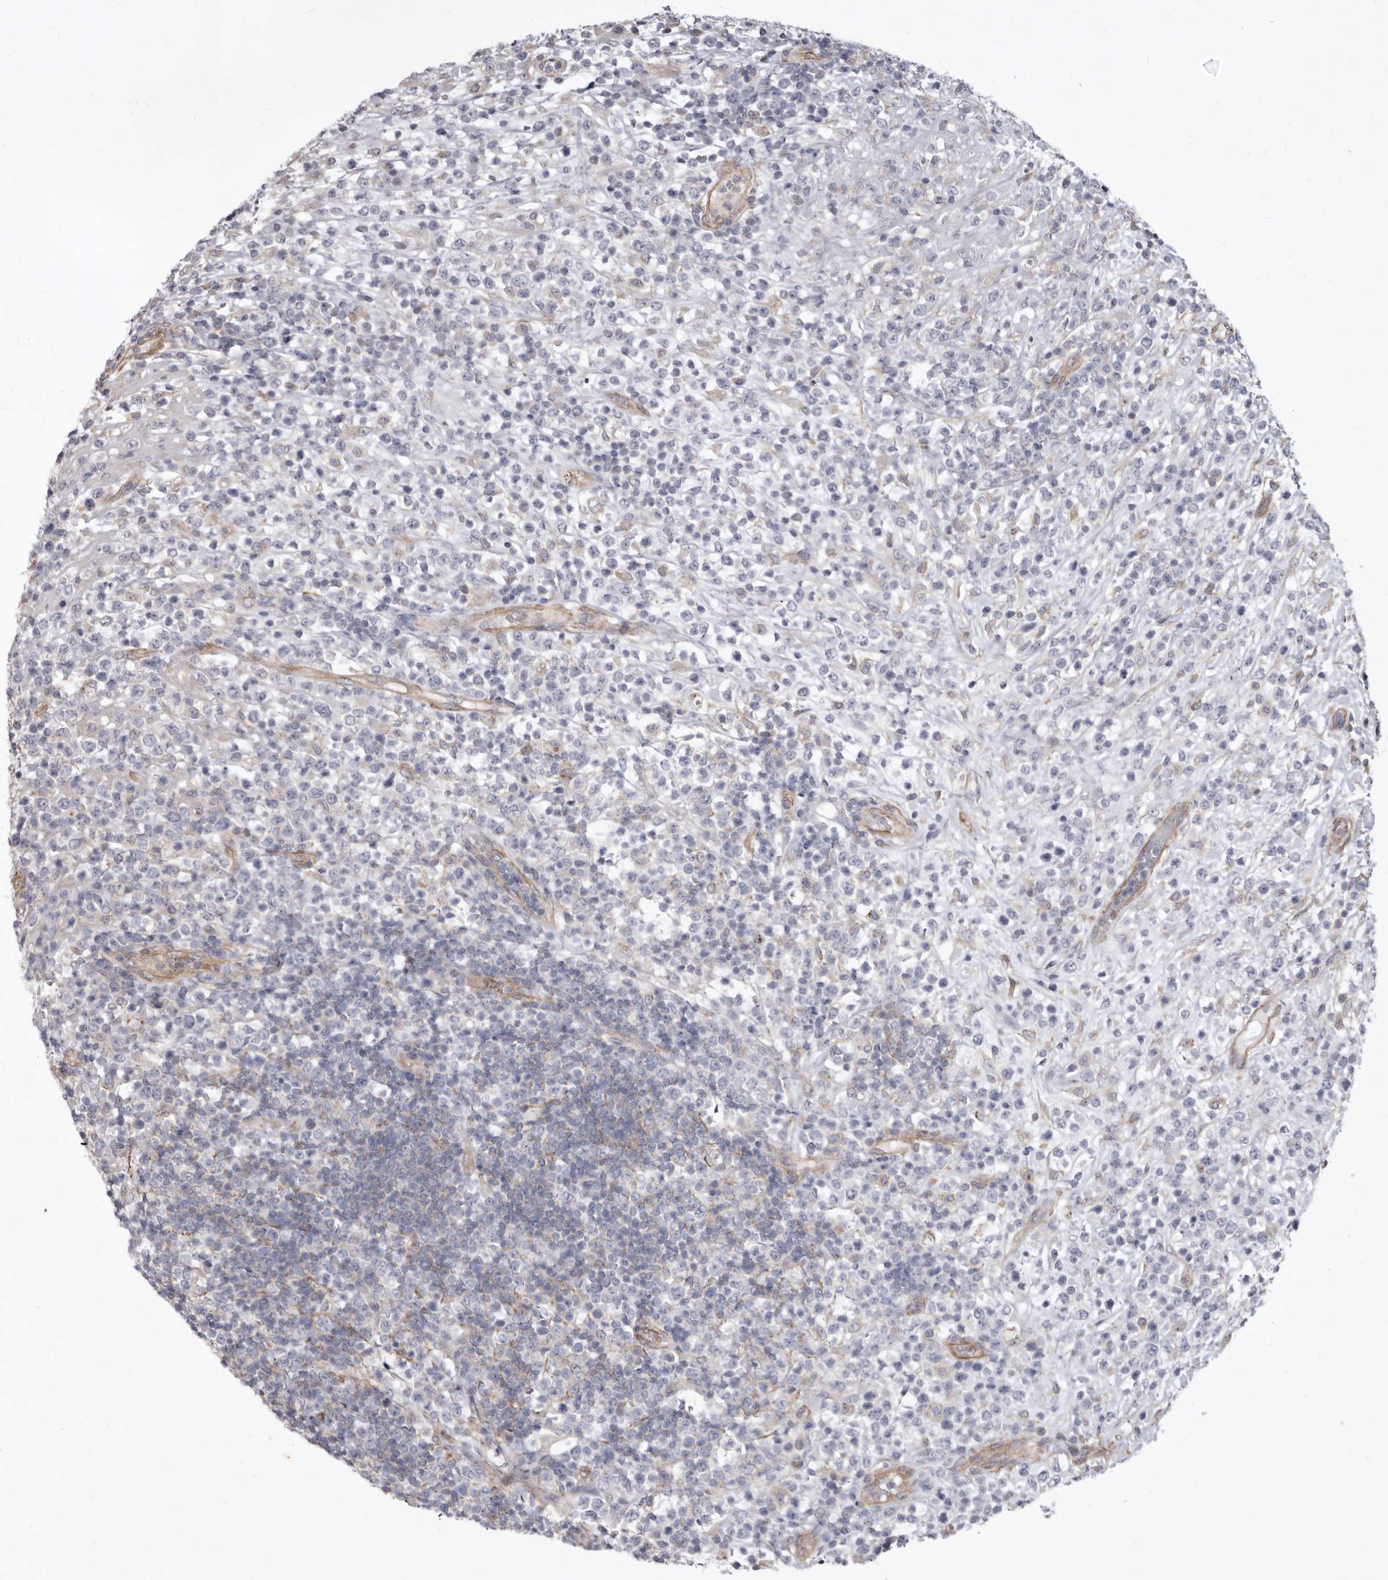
{"staining": {"intensity": "negative", "quantity": "none", "location": "none"}, "tissue": "lymphoma", "cell_type": "Tumor cells", "image_type": "cancer", "snomed": [{"axis": "morphology", "description": "Malignant lymphoma, non-Hodgkin's type, High grade"}, {"axis": "topography", "description": "Colon"}], "caption": "Tumor cells are negative for brown protein staining in lymphoma. (DAB (3,3'-diaminobenzidine) immunohistochemistry (IHC) with hematoxylin counter stain).", "gene": "P2RX6", "patient": {"sex": "female", "age": 53}}